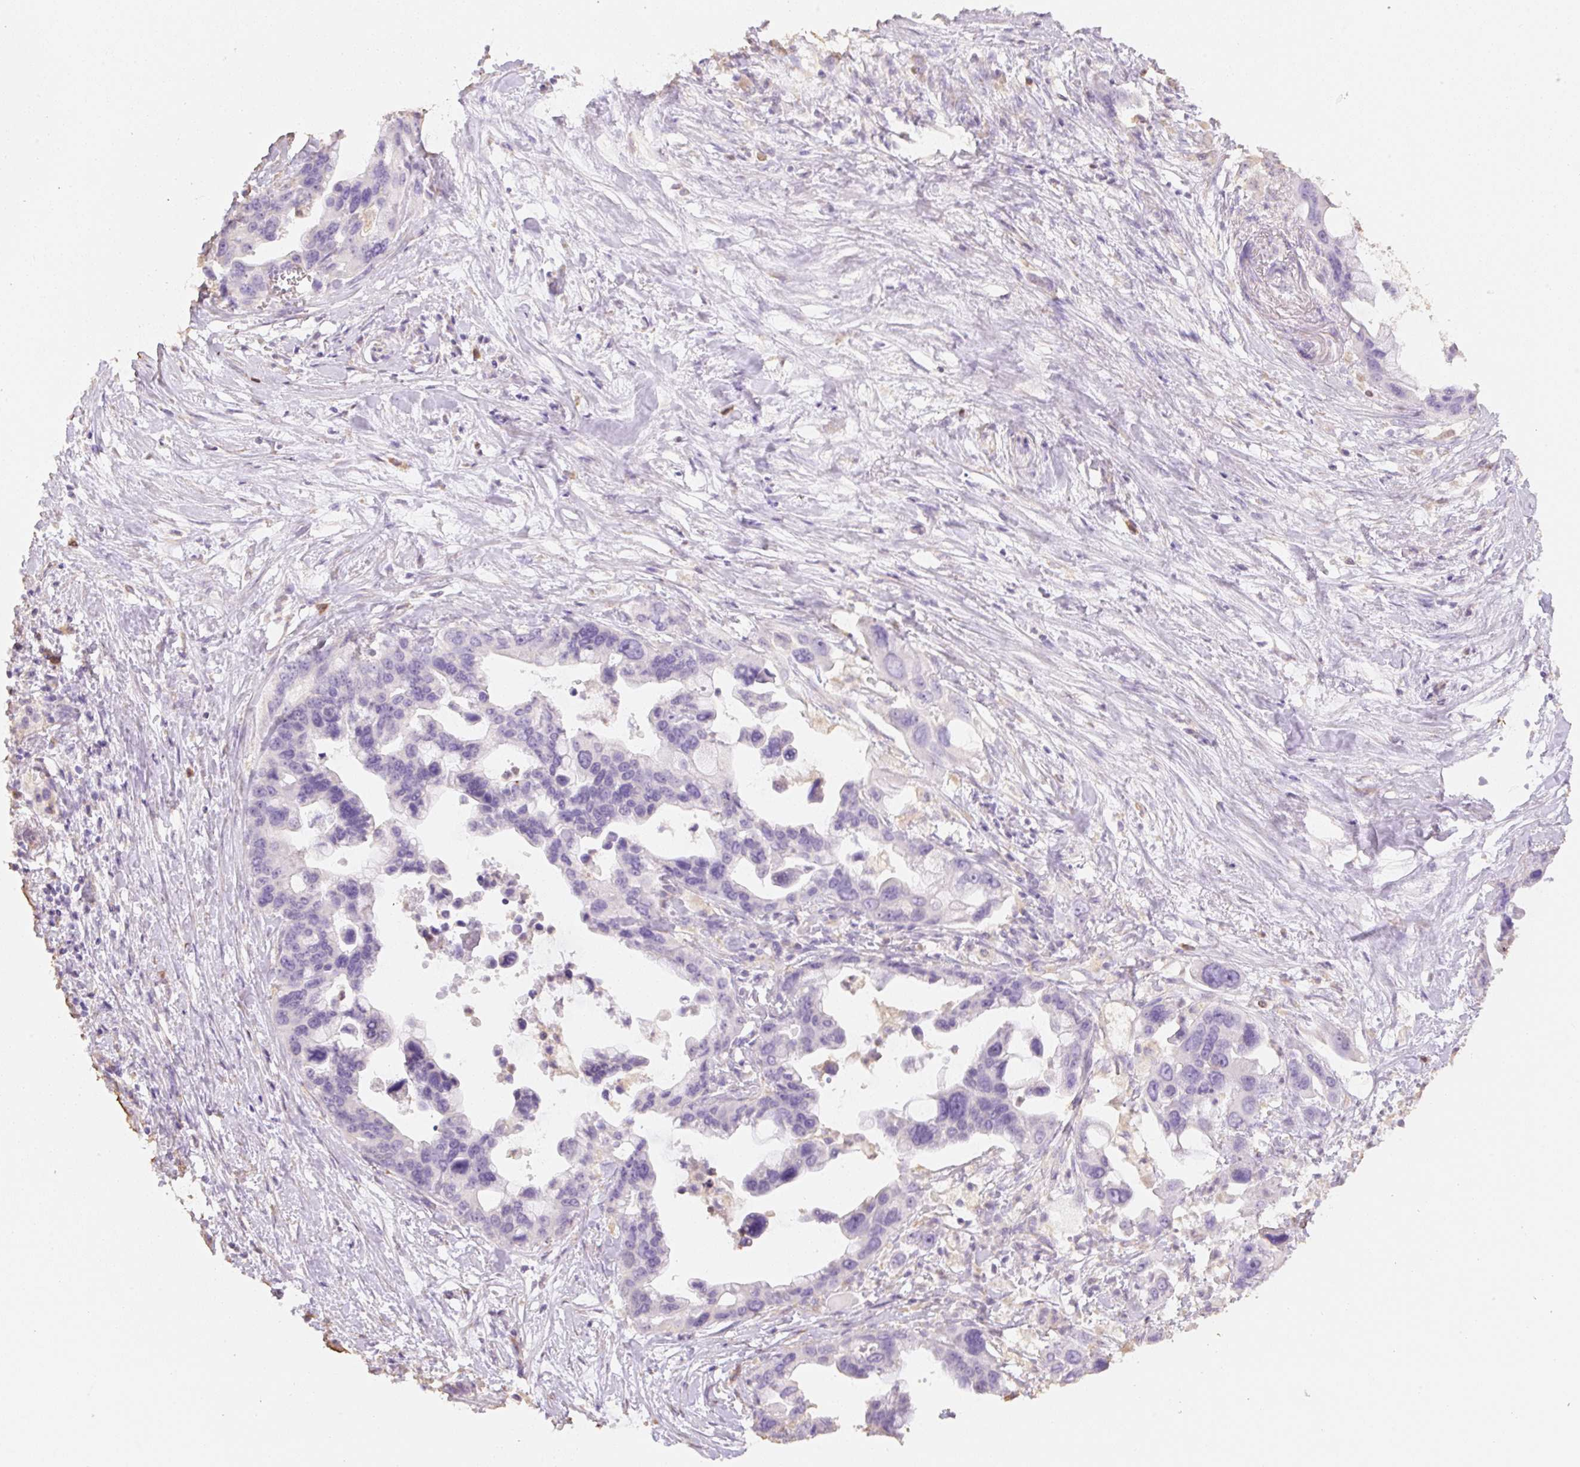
{"staining": {"intensity": "negative", "quantity": "none", "location": "none"}, "tissue": "pancreatic cancer", "cell_type": "Tumor cells", "image_type": "cancer", "snomed": [{"axis": "morphology", "description": "Adenocarcinoma, NOS"}, {"axis": "topography", "description": "Pancreas"}], "caption": "DAB immunohistochemical staining of pancreatic cancer reveals no significant expression in tumor cells. (DAB immunohistochemistry (IHC), high magnification).", "gene": "MBOAT7", "patient": {"sex": "female", "age": 83}}